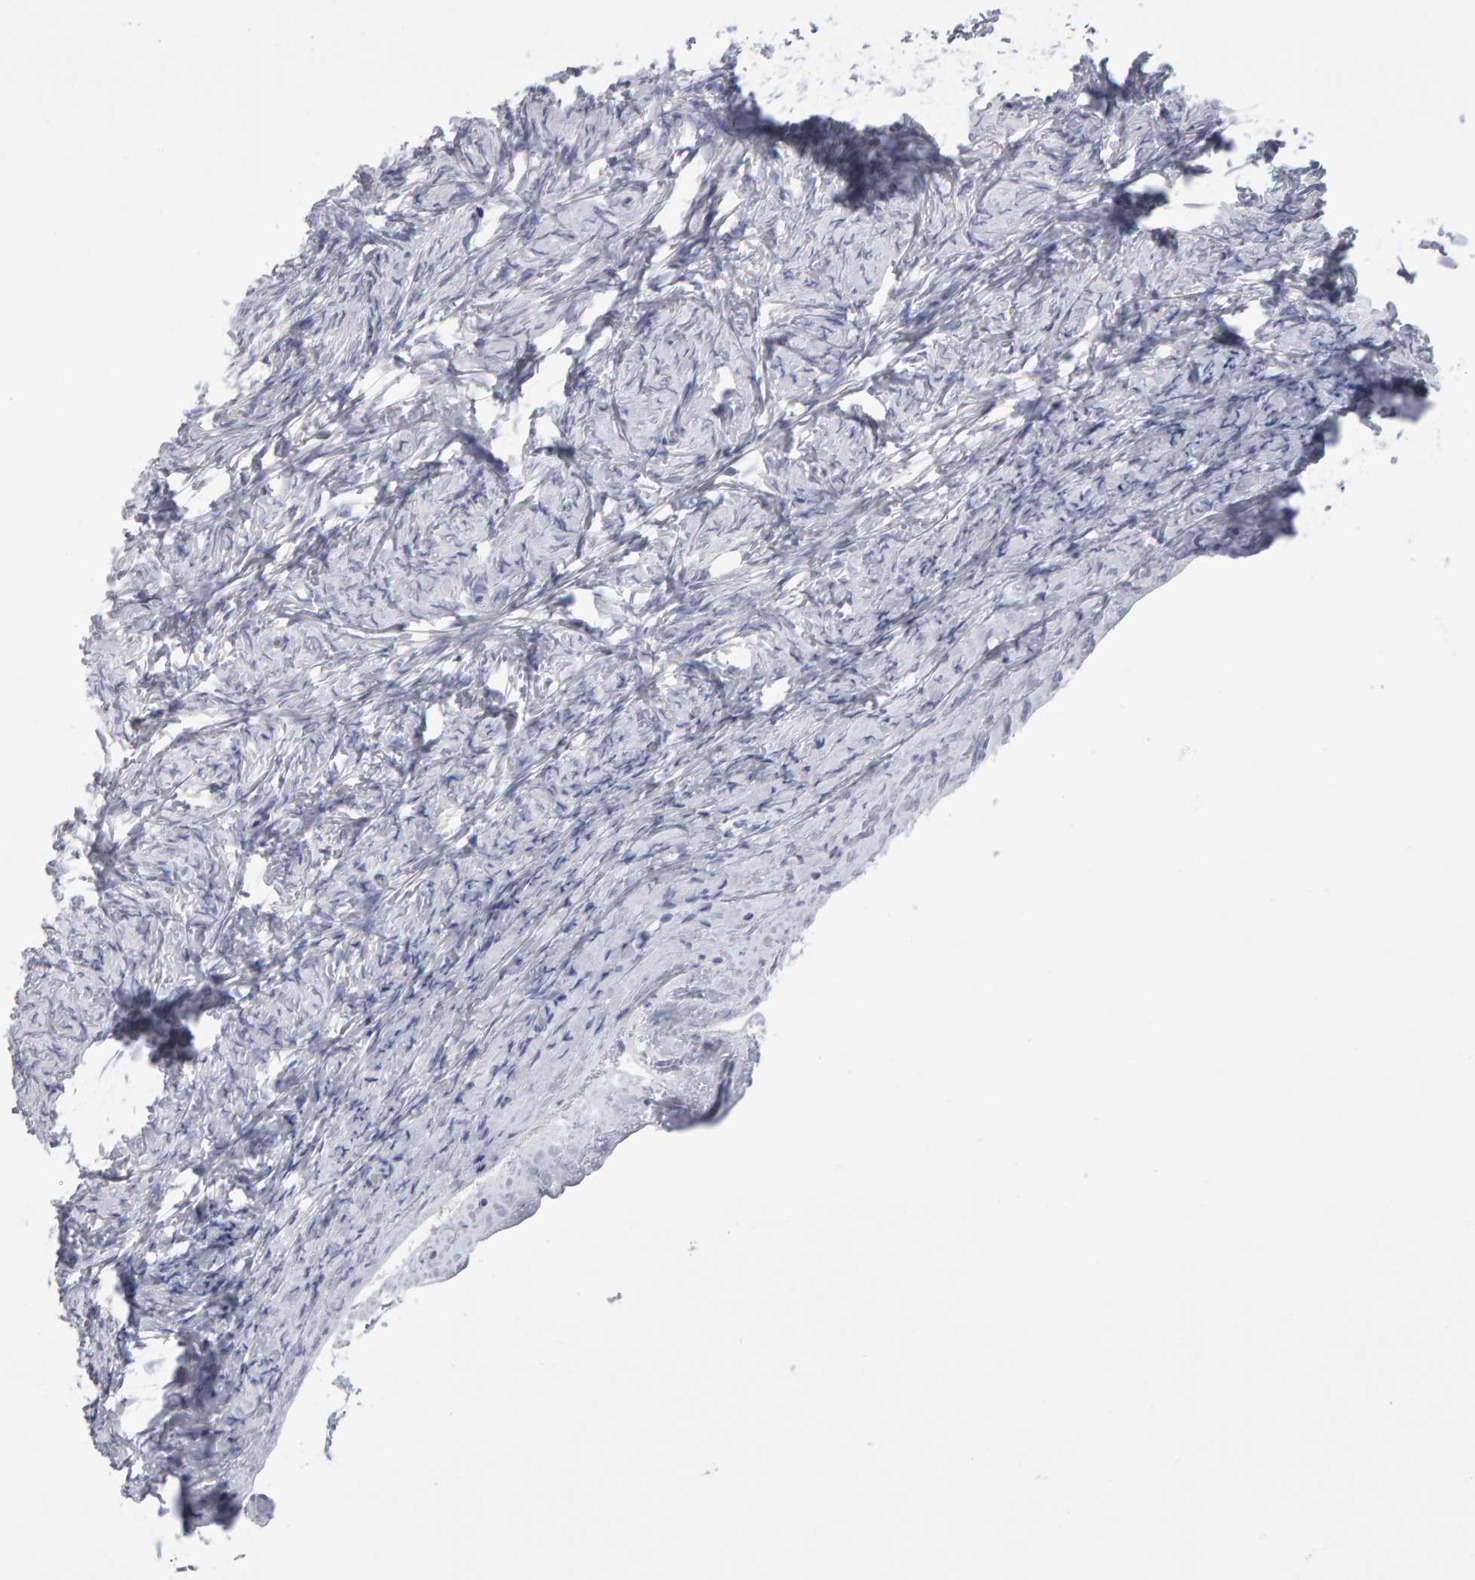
{"staining": {"intensity": "negative", "quantity": "none", "location": "none"}, "tissue": "ovary", "cell_type": "Follicle cells", "image_type": "normal", "snomed": [{"axis": "morphology", "description": "Normal tissue, NOS"}, {"axis": "topography", "description": "Ovary"}], "caption": "There is no significant positivity in follicle cells of ovary.", "gene": "NCDN", "patient": {"sex": "female", "age": 27}}